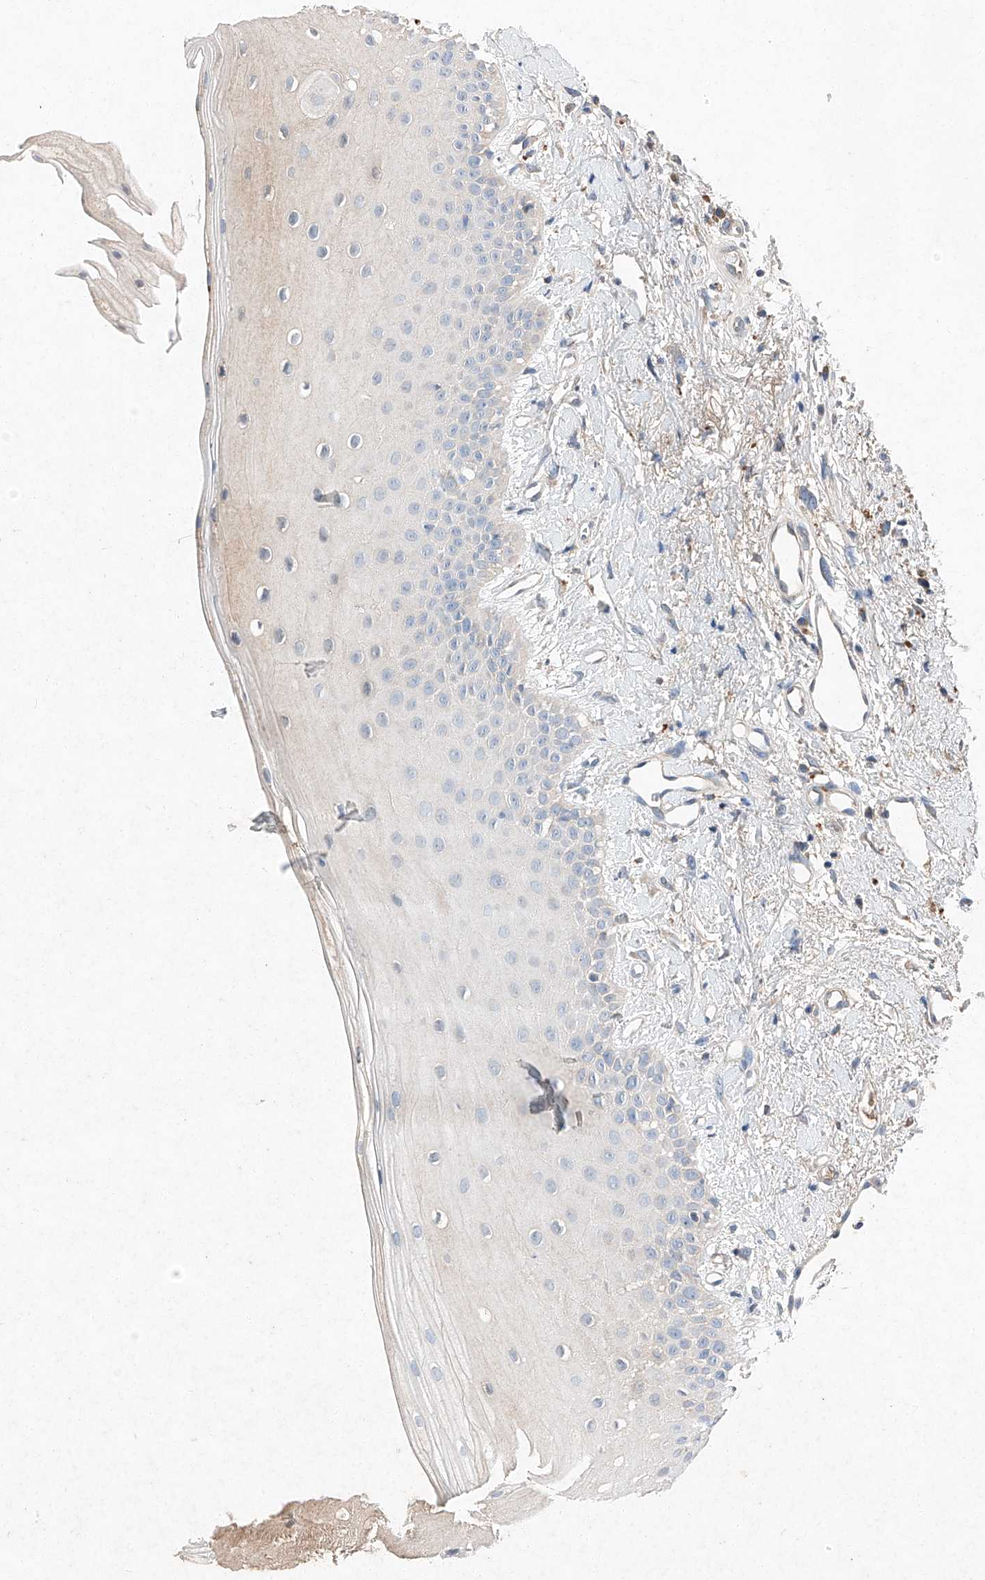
{"staining": {"intensity": "weak", "quantity": "25%-75%", "location": "cytoplasmic/membranous"}, "tissue": "oral mucosa", "cell_type": "Squamous epithelial cells", "image_type": "normal", "snomed": [{"axis": "morphology", "description": "Normal tissue, NOS"}, {"axis": "topography", "description": "Oral tissue"}], "caption": "Weak cytoplasmic/membranous staining for a protein is seen in about 25%-75% of squamous epithelial cells of normal oral mucosa using IHC.", "gene": "RUSC1", "patient": {"sex": "female", "age": 63}}